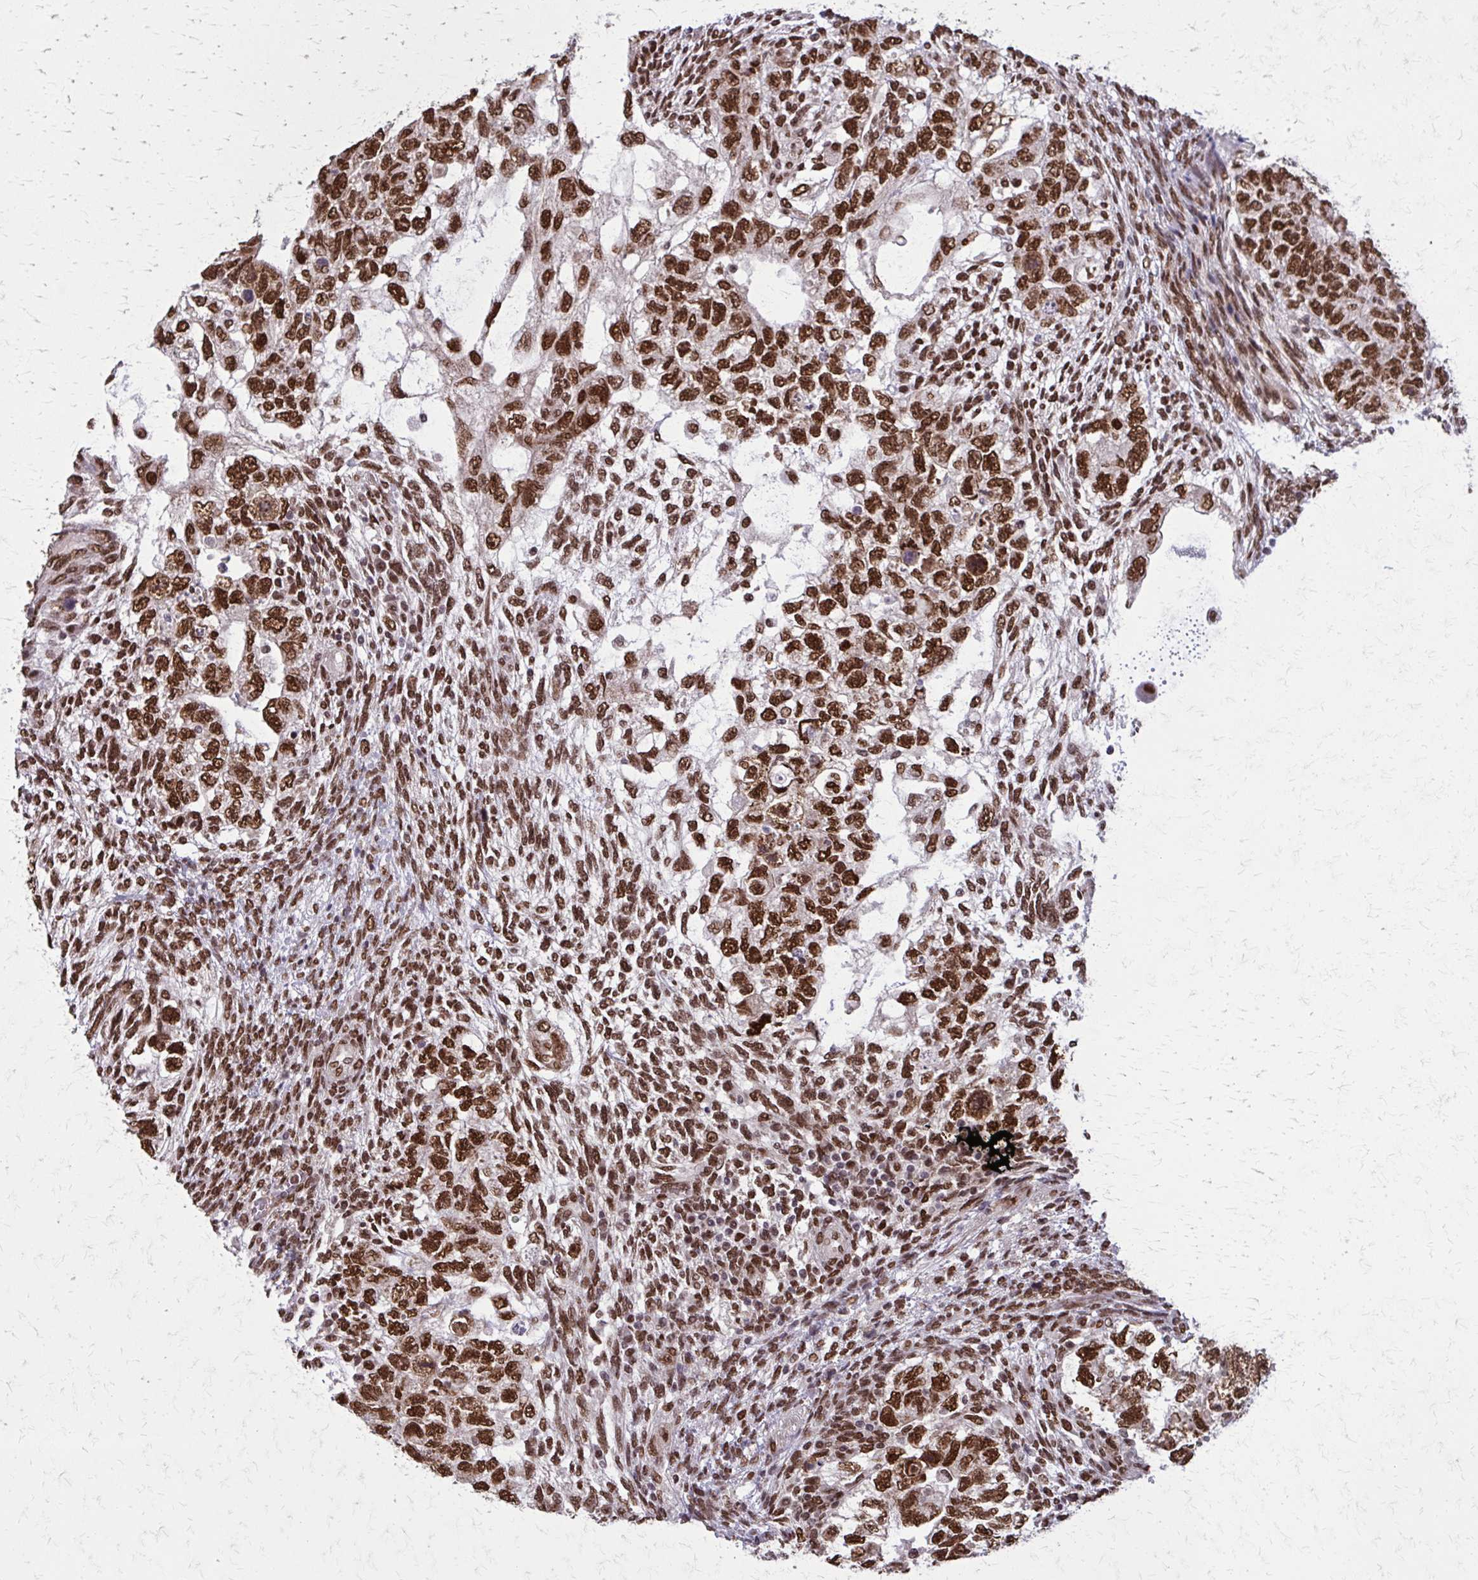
{"staining": {"intensity": "strong", "quantity": ">75%", "location": "nuclear"}, "tissue": "testis cancer", "cell_type": "Tumor cells", "image_type": "cancer", "snomed": [{"axis": "morphology", "description": "Normal tissue, NOS"}, {"axis": "morphology", "description": "Carcinoma, Embryonal, NOS"}, {"axis": "topography", "description": "Testis"}], "caption": "Immunohistochemistry photomicrograph of neoplastic tissue: human testis cancer (embryonal carcinoma) stained using immunohistochemistry (IHC) reveals high levels of strong protein expression localized specifically in the nuclear of tumor cells, appearing as a nuclear brown color.", "gene": "TTF1", "patient": {"sex": "male", "age": 36}}